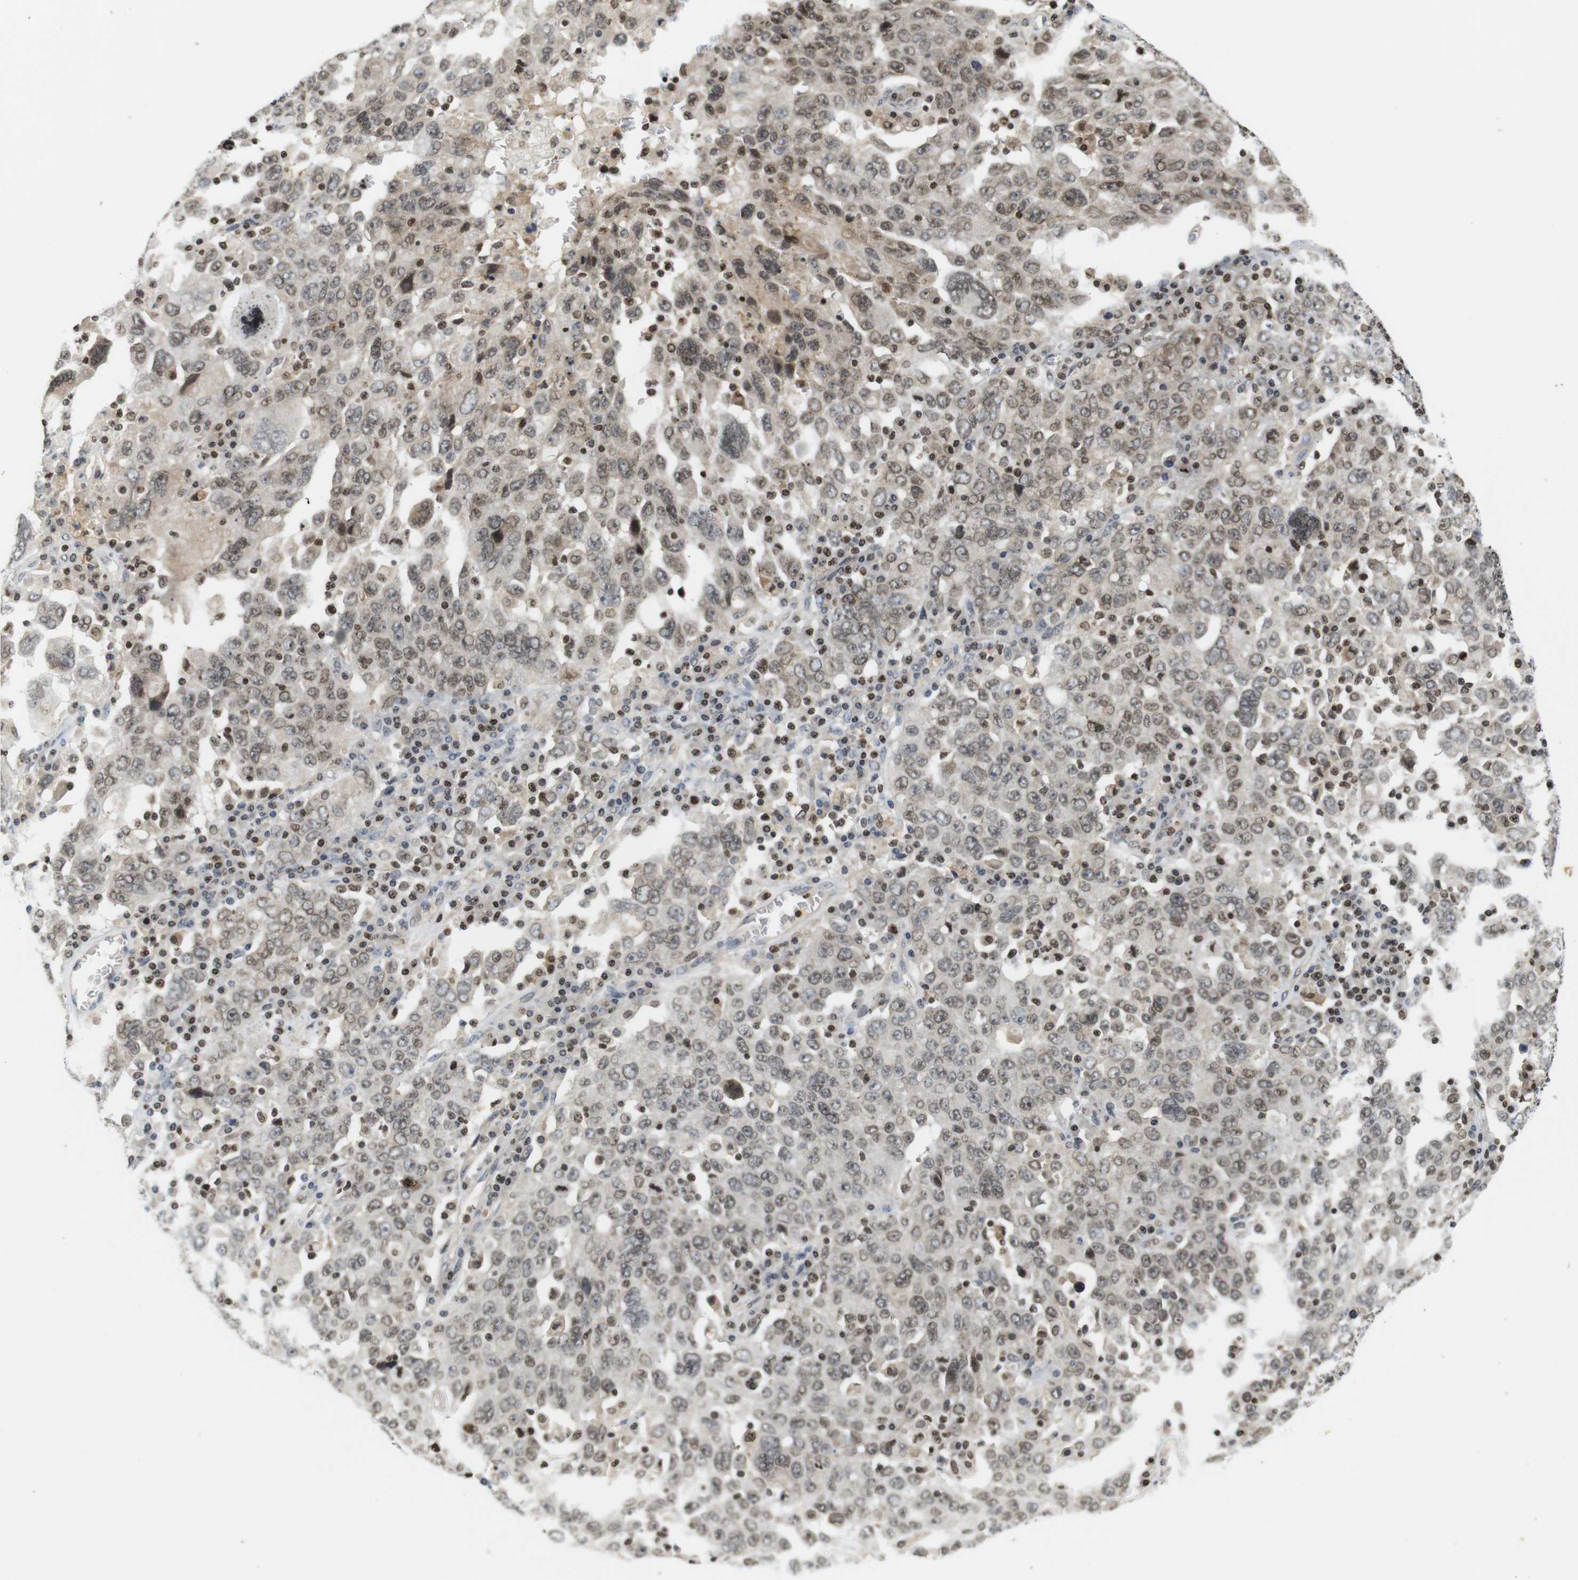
{"staining": {"intensity": "weak", "quantity": ">75%", "location": "nuclear"}, "tissue": "ovarian cancer", "cell_type": "Tumor cells", "image_type": "cancer", "snomed": [{"axis": "morphology", "description": "Carcinoma, endometroid"}, {"axis": "topography", "description": "Ovary"}], "caption": "Immunohistochemistry (IHC) of endometroid carcinoma (ovarian) displays low levels of weak nuclear staining in about >75% of tumor cells.", "gene": "MBD1", "patient": {"sex": "female", "age": 62}}